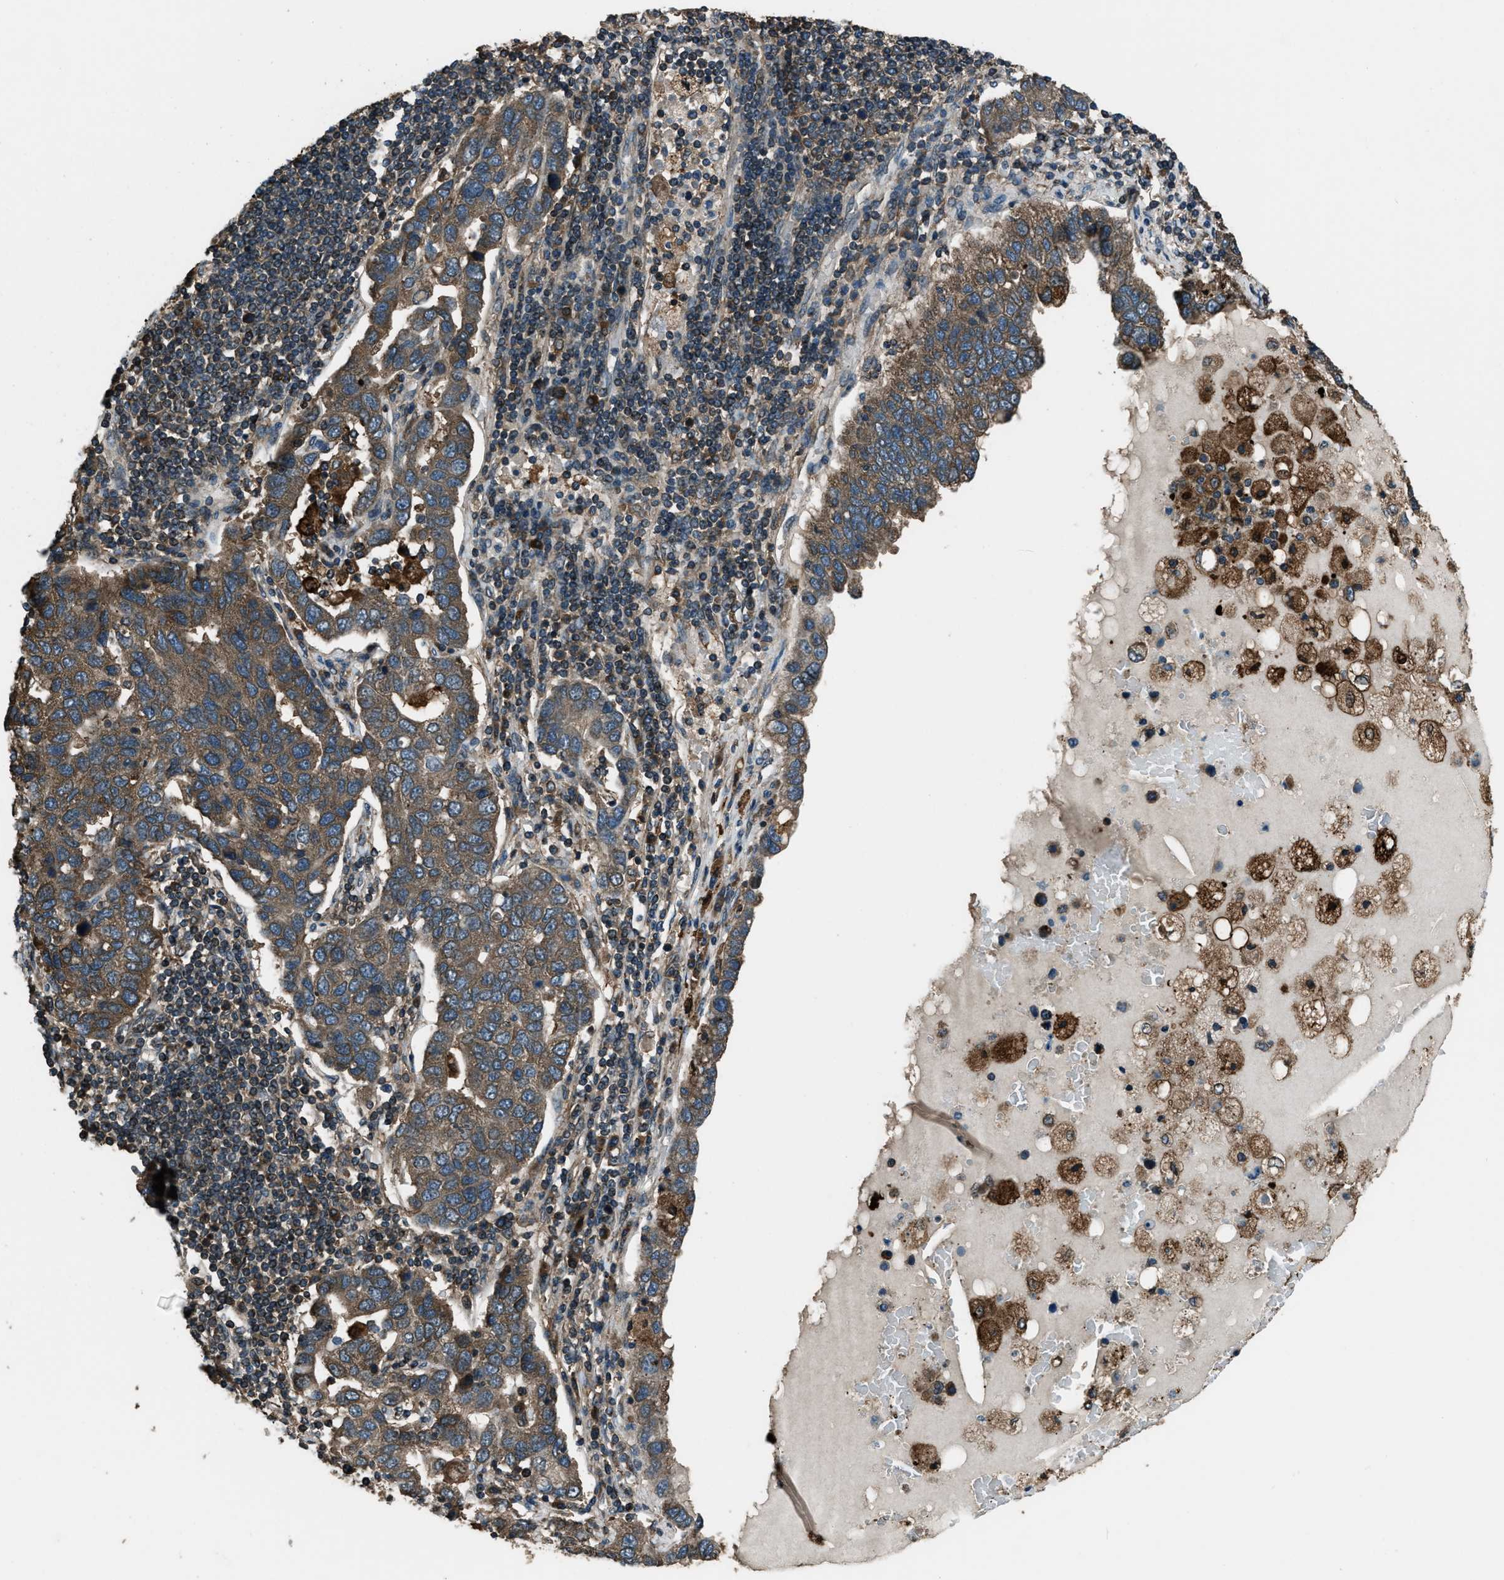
{"staining": {"intensity": "moderate", "quantity": ">75%", "location": "cytoplasmic/membranous"}, "tissue": "pancreatic cancer", "cell_type": "Tumor cells", "image_type": "cancer", "snomed": [{"axis": "morphology", "description": "Adenocarcinoma, NOS"}, {"axis": "topography", "description": "Pancreas"}], "caption": "Protein expression analysis of adenocarcinoma (pancreatic) reveals moderate cytoplasmic/membranous positivity in about >75% of tumor cells.", "gene": "TRIM4", "patient": {"sex": "female", "age": 61}}